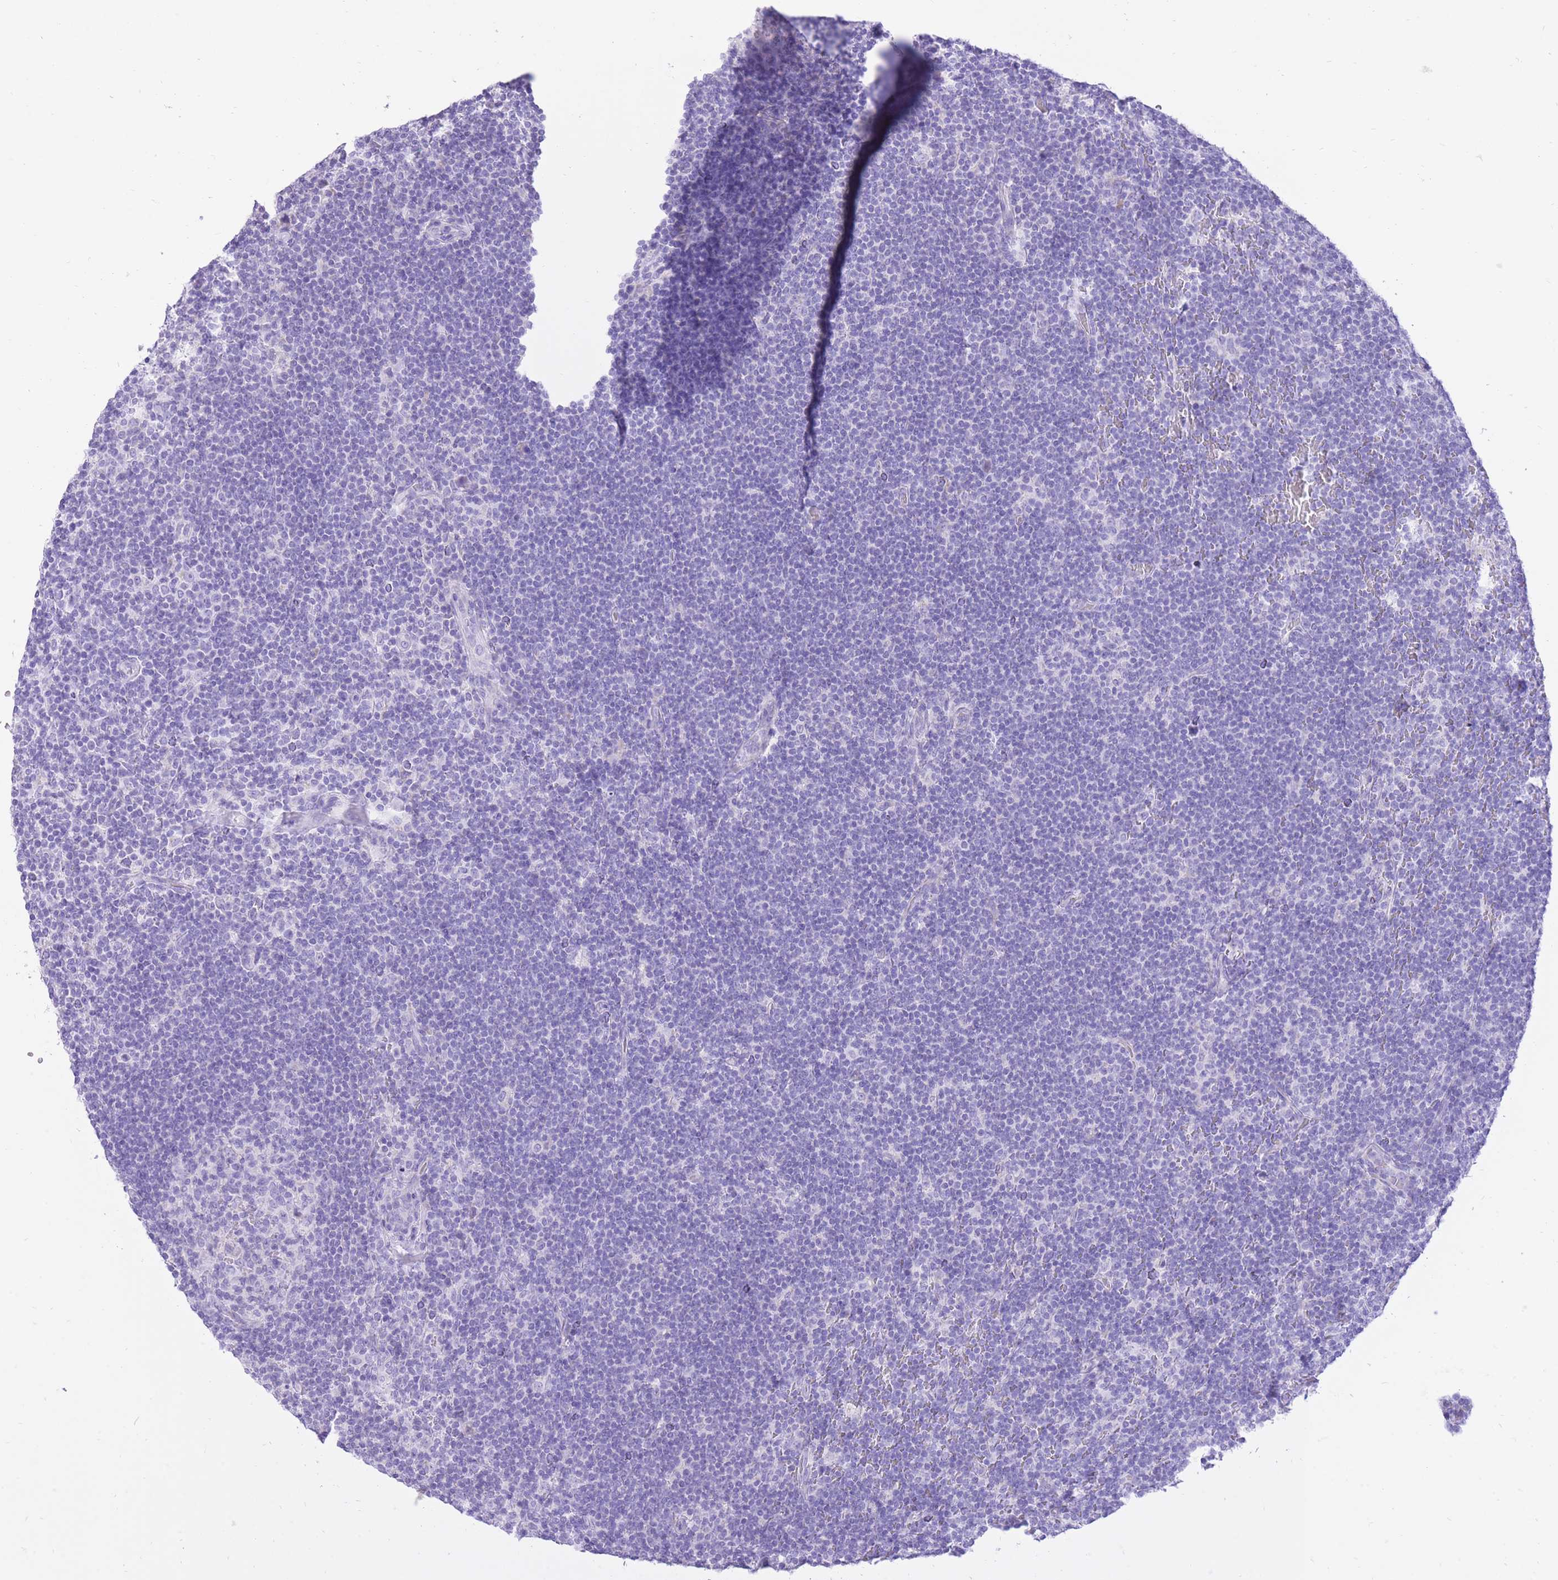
{"staining": {"intensity": "negative", "quantity": "none", "location": "none"}, "tissue": "lymphoma", "cell_type": "Tumor cells", "image_type": "cancer", "snomed": [{"axis": "morphology", "description": "Hodgkin's disease, NOS"}, {"axis": "topography", "description": "Lymph node"}], "caption": "High power microscopy photomicrograph of an immunohistochemistry image of Hodgkin's disease, revealing no significant expression in tumor cells.", "gene": "SLC4A4", "patient": {"sex": "female", "age": 57}}